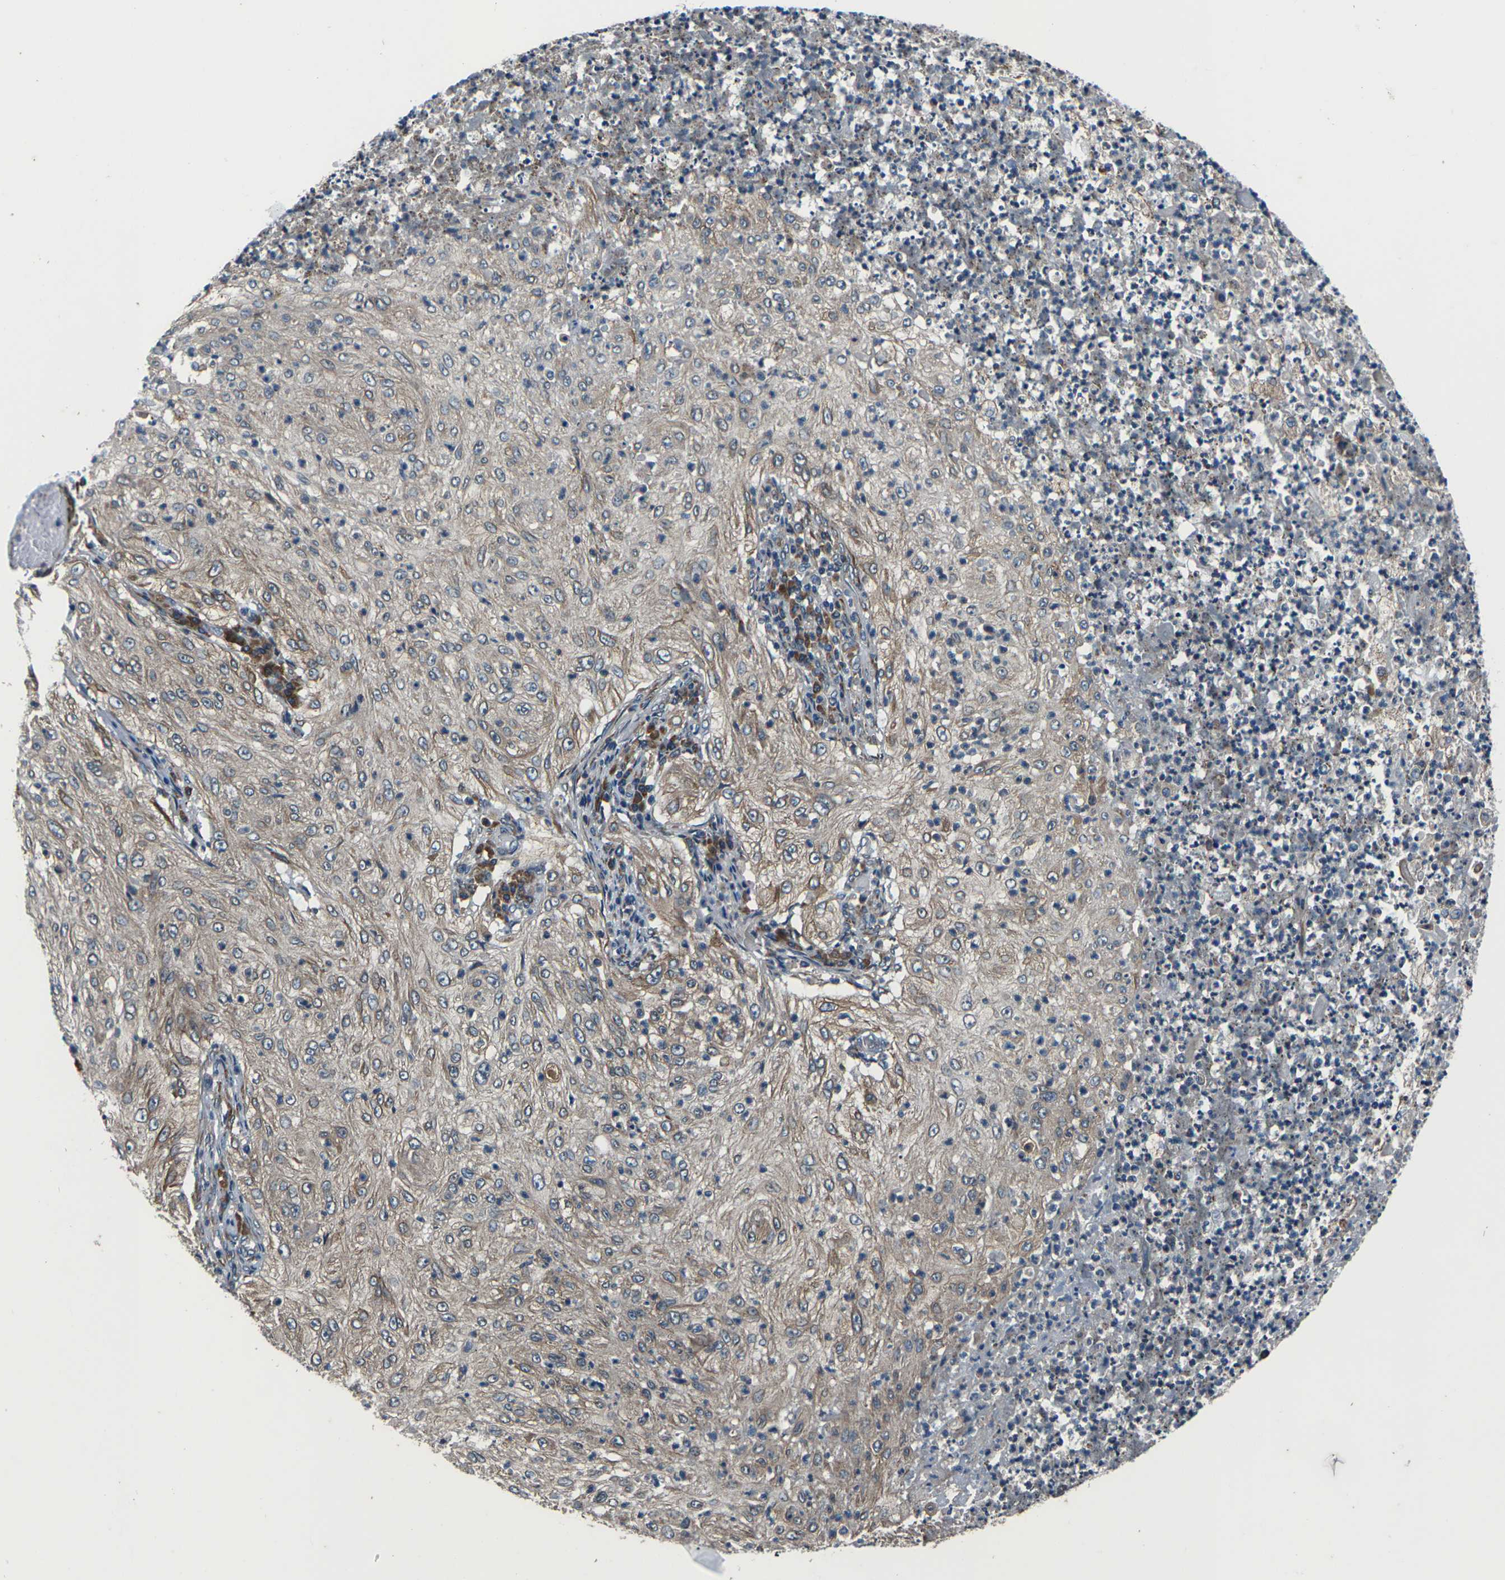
{"staining": {"intensity": "weak", "quantity": ">75%", "location": "cytoplasmic/membranous"}, "tissue": "lung cancer", "cell_type": "Tumor cells", "image_type": "cancer", "snomed": [{"axis": "morphology", "description": "Inflammation, NOS"}, {"axis": "morphology", "description": "Squamous cell carcinoma, NOS"}, {"axis": "topography", "description": "Lymph node"}, {"axis": "topography", "description": "Soft tissue"}, {"axis": "topography", "description": "Lung"}], "caption": "A brown stain shows weak cytoplasmic/membranous positivity of a protein in human lung squamous cell carcinoma tumor cells.", "gene": "GABRP", "patient": {"sex": "male", "age": 66}}